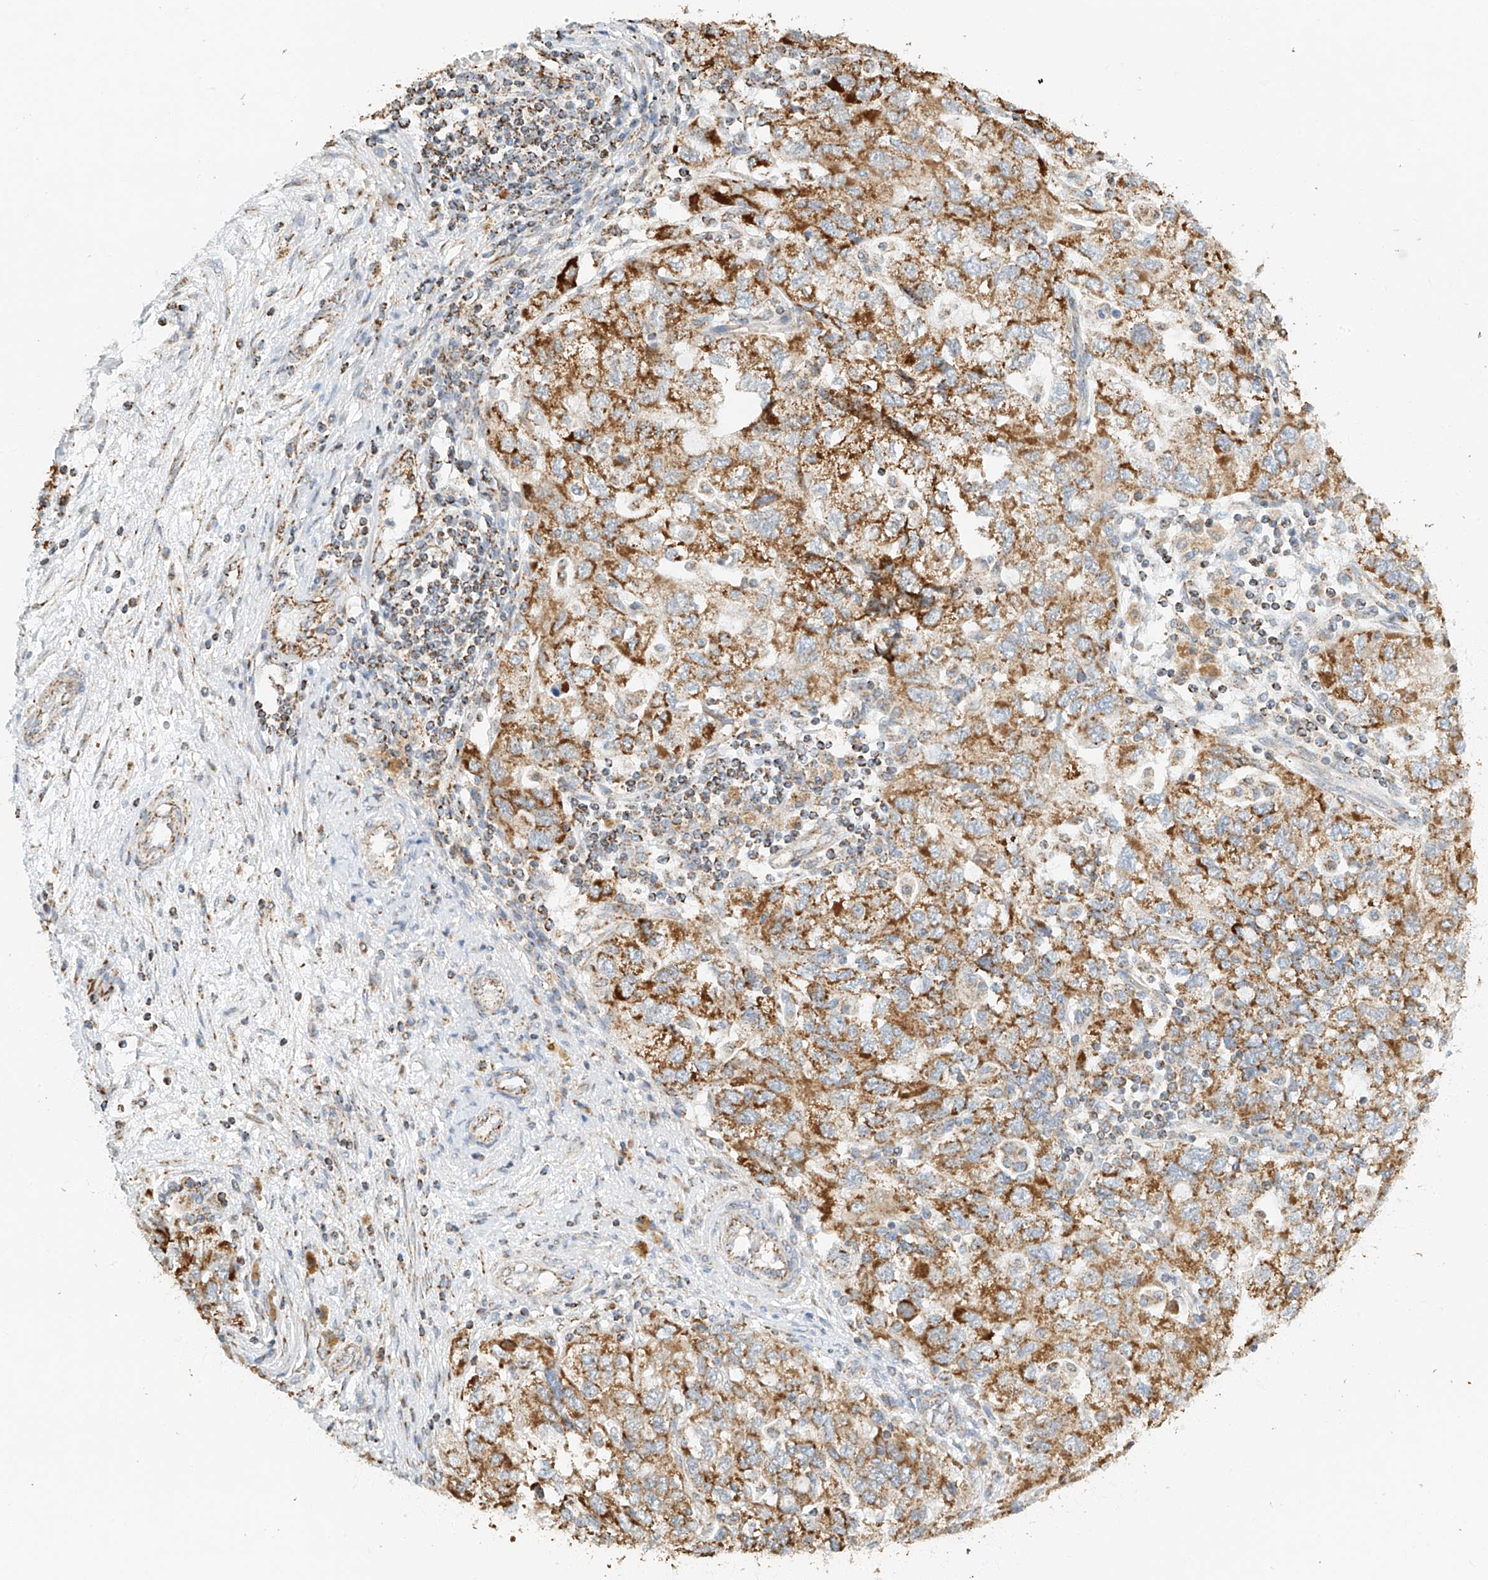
{"staining": {"intensity": "moderate", "quantity": ">75%", "location": "cytoplasmic/membranous"}, "tissue": "ovarian cancer", "cell_type": "Tumor cells", "image_type": "cancer", "snomed": [{"axis": "morphology", "description": "Carcinoma, NOS"}, {"axis": "morphology", "description": "Cystadenocarcinoma, serous, NOS"}, {"axis": "topography", "description": "Ovary"}], "caption": "This is a micrograph of IHC staining of ovarian cancer, which shows moderate staining in the cytoplasmic/membranous of tumor cells.", "gene": "YIPF7", "patient": {"sex": "female", "age": 69}}